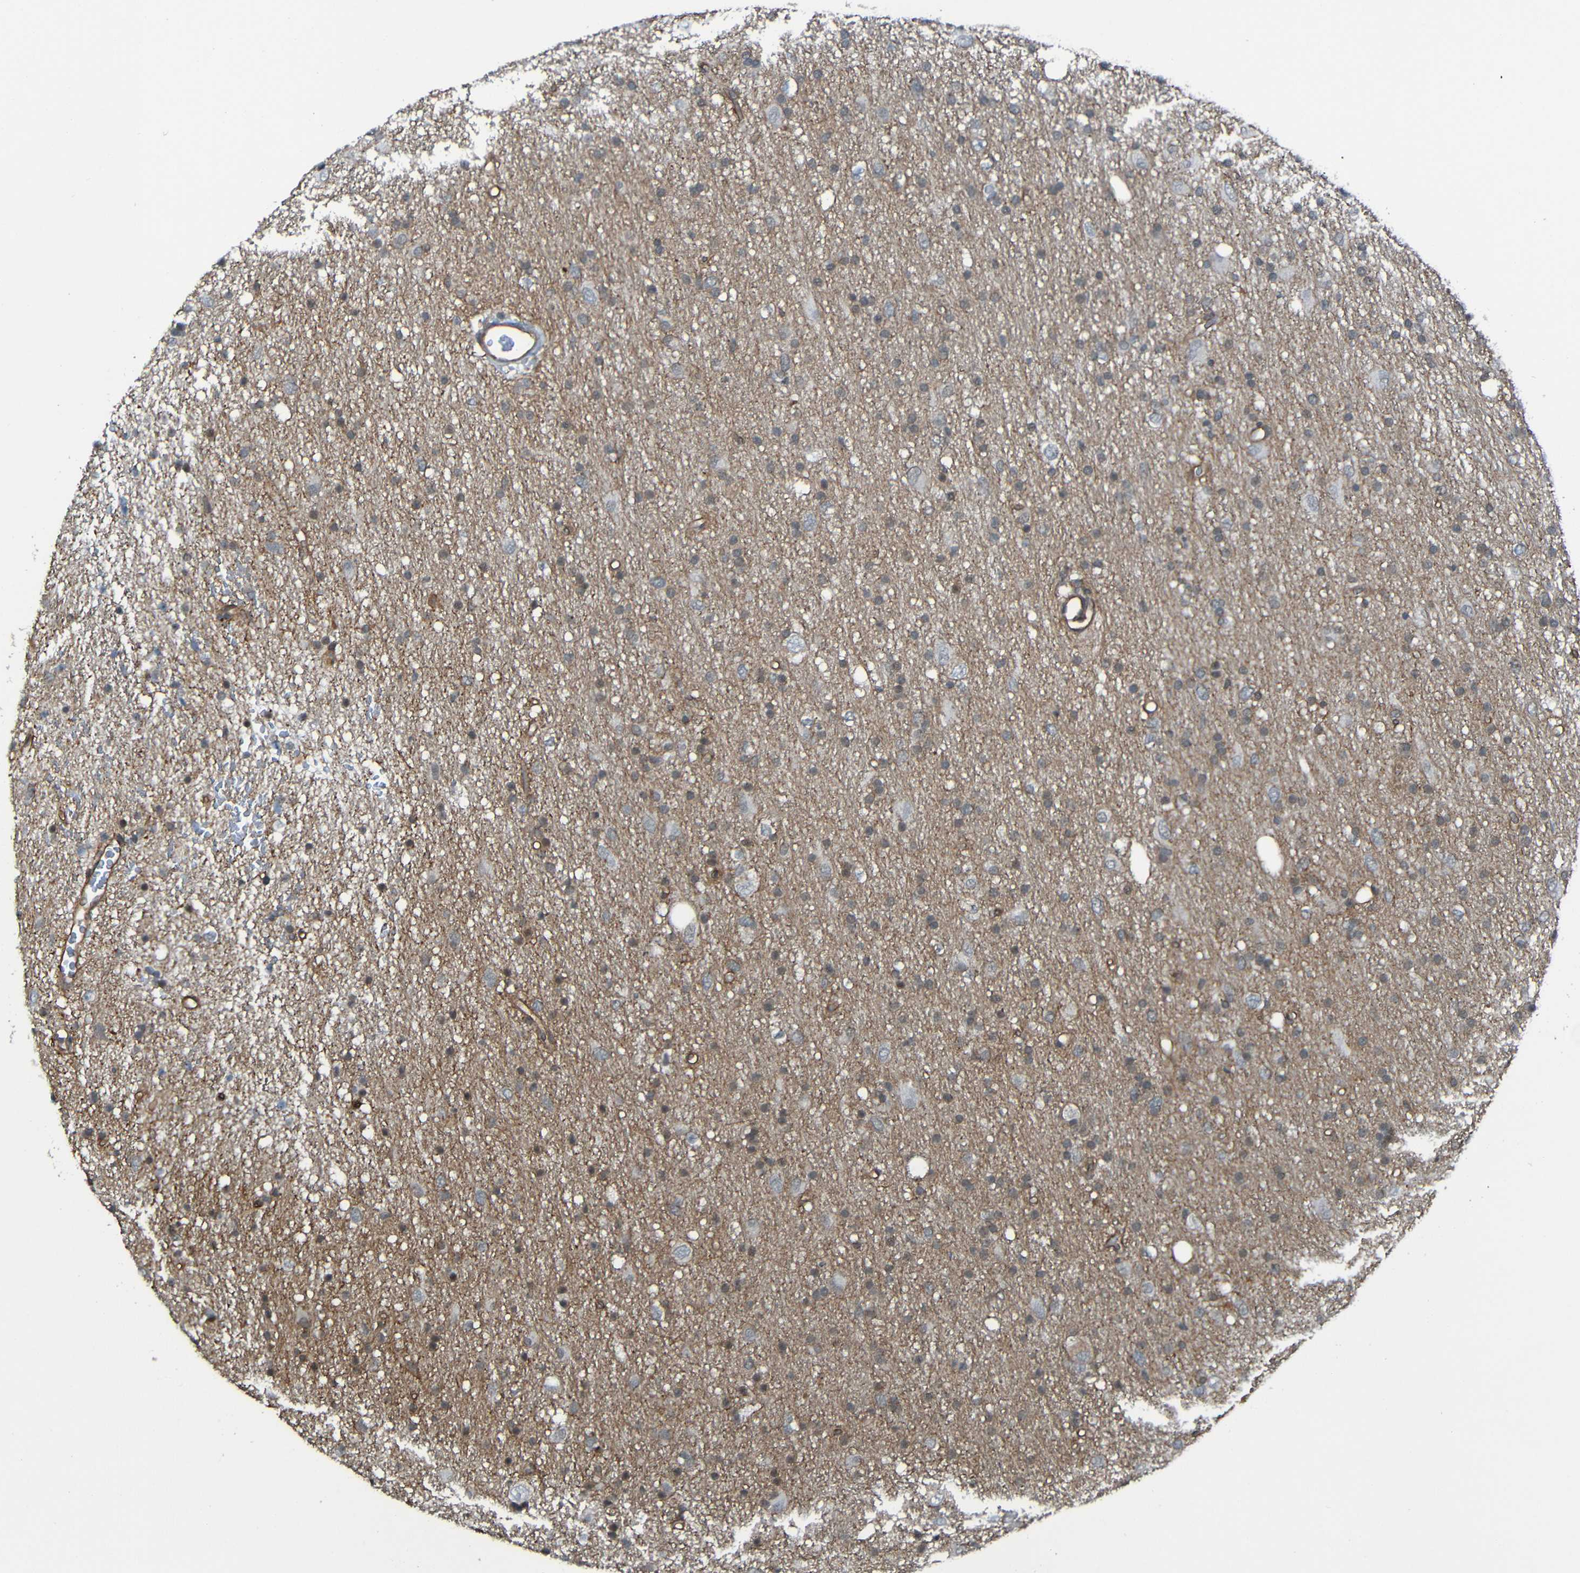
{"staining": {"intensity": "weak", "quantity": "<25%", "location": "cytoplasmic/membranous,nuclear"}, "tissue": "glioma", "cell_type": "Tumor cells", "image_type": "cancer", "snomed": [{"axis": "morphology", "description": "Glioma, malignant, Low grade"}, {"axis": "topography", "description": "Brain"}], "caption": "Immunohistochemistry (IHC) photomicrograph of neoplastic tissue: malignant glioma (low-grade) stained with DAB reveals no significant protein staining in tumor cells.", "gene": "LGR5", "patient": {"sex": "male", "age": 77}}